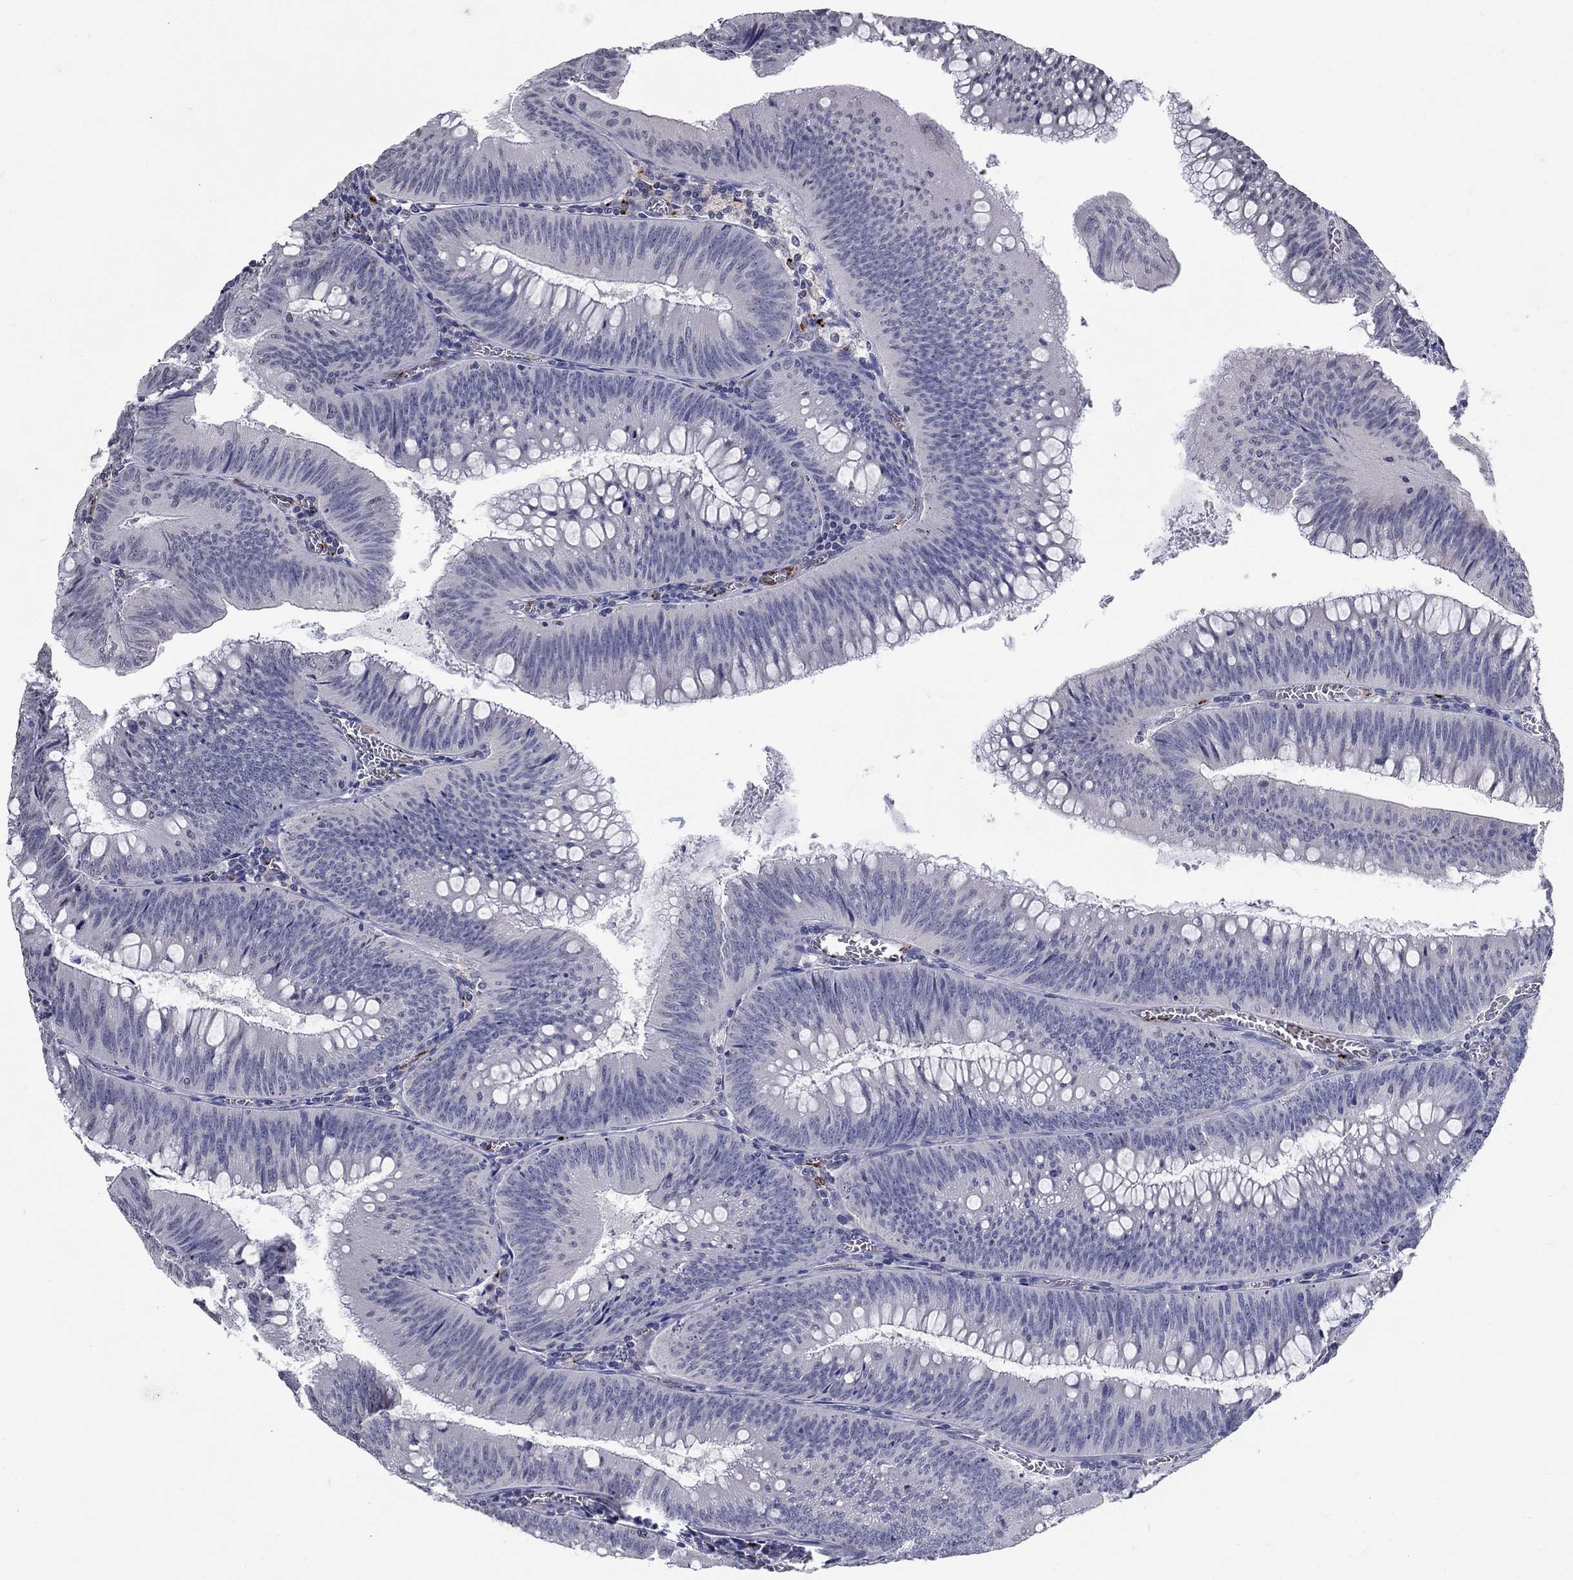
{"staining": {"intensity": "negative", "quantity": "none", "location": "none"}, "tissue": "colorectal cancer", "cell_type": "Tumor cells", "image_type": "cancer", "snomed": [{"axis": "morphology", "description": "Adenocarcinoma, NOS"}, {"axis": "topography", "description": "Rectum"}], "caption": "Tumor cells show no significant positivity in colorectal cancer. (DAB (3,3'-diaminobenzidine) immunohistochemistry (IHC), high magnification).", "gene": "TINAG", "patient": {"sex": "female", "age": 72}}